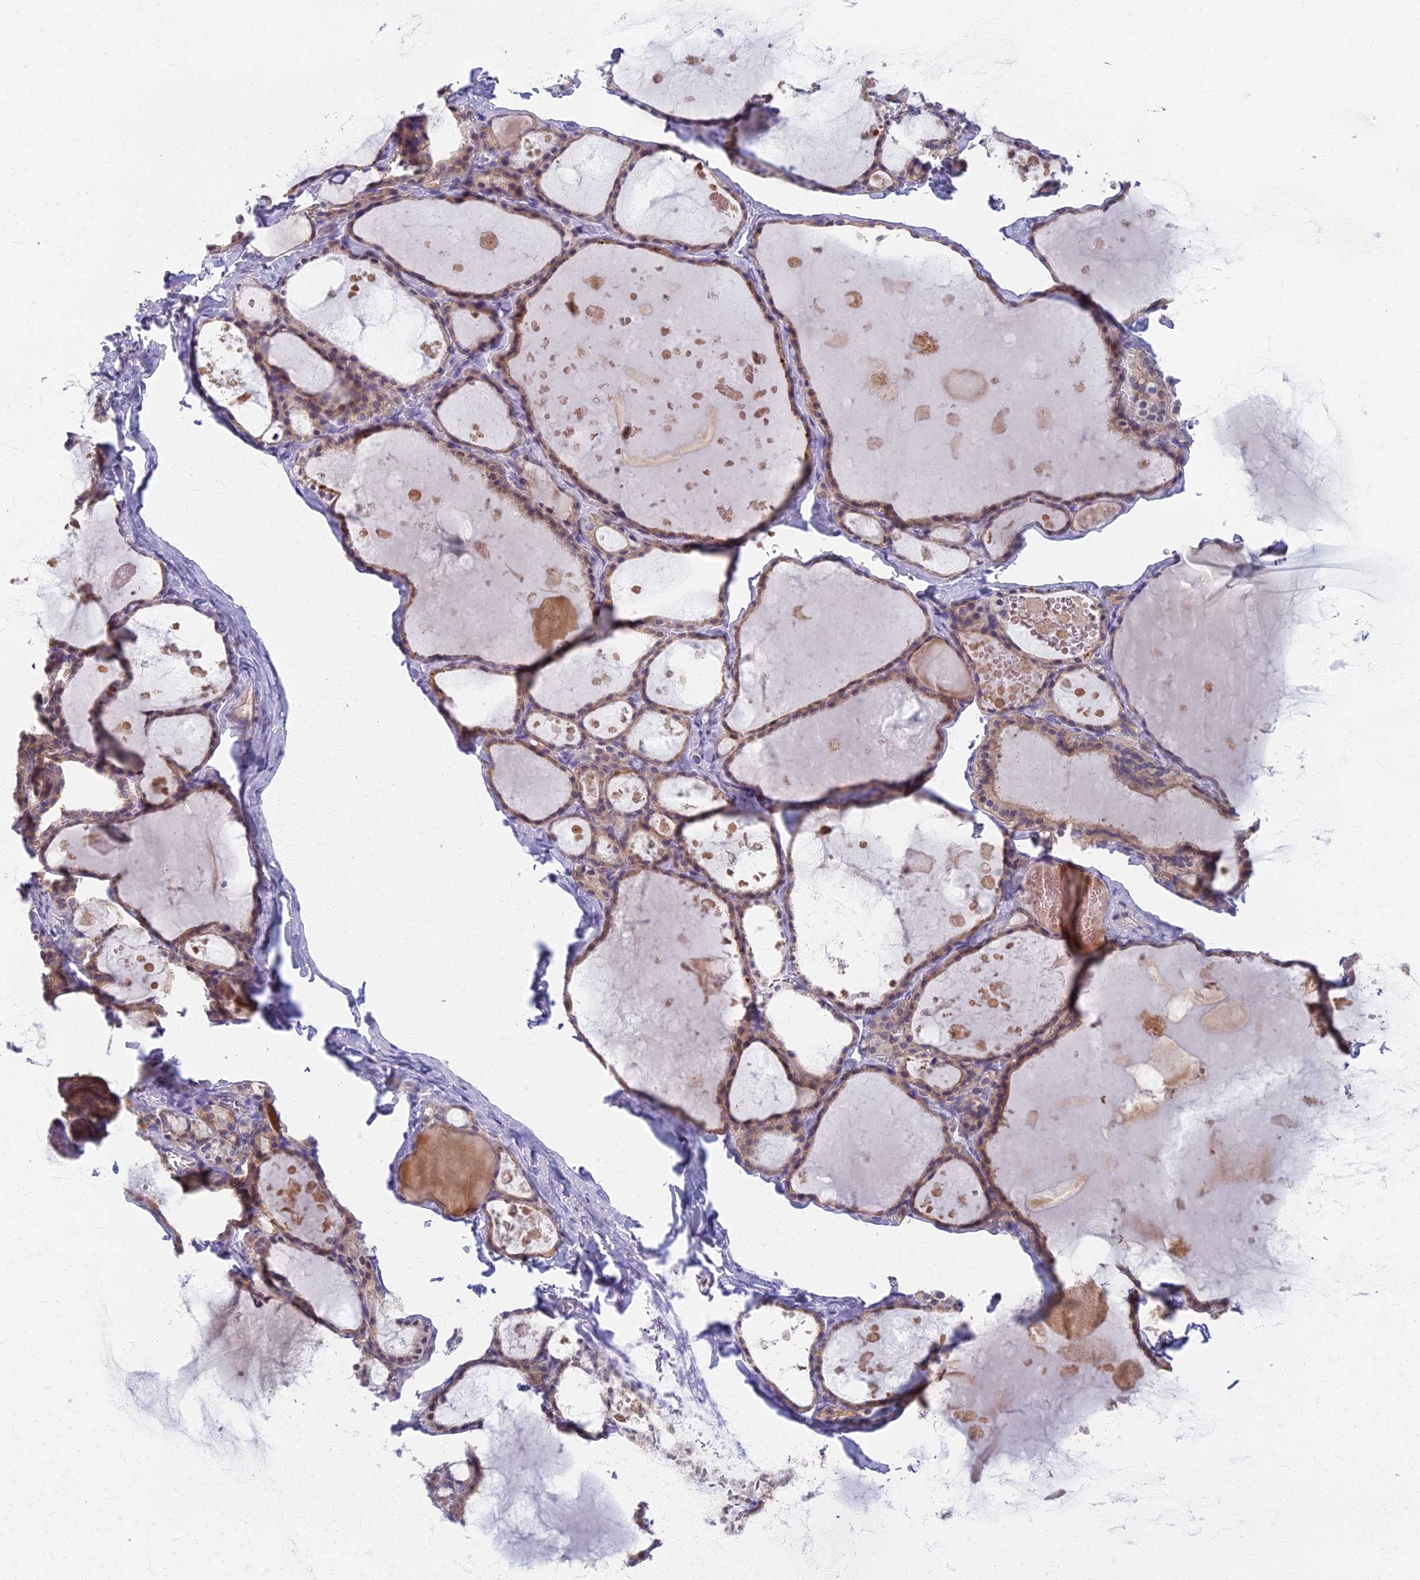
{"staining": {"intensity": "moderate", "quantity": "25%-75%", "location": "cytoplasmic/membranous"}, "tissue": "thyroid gland", "cell_type": "Glandular cells", "image_type": "normal", "snomed": [{"axis": "morphology", "description": "Normal tissue, NOS"}, {"axis": "topography", "description": "Thyroid gland"}], "caption": "This is a micrograph of IHC staining of benign thyroid gland, which shows moderate positivity in the cytoplasmic/membranous of glandular cells.", "gene": "AP4E1", "patient": {"sex": "male", "age": 56}}